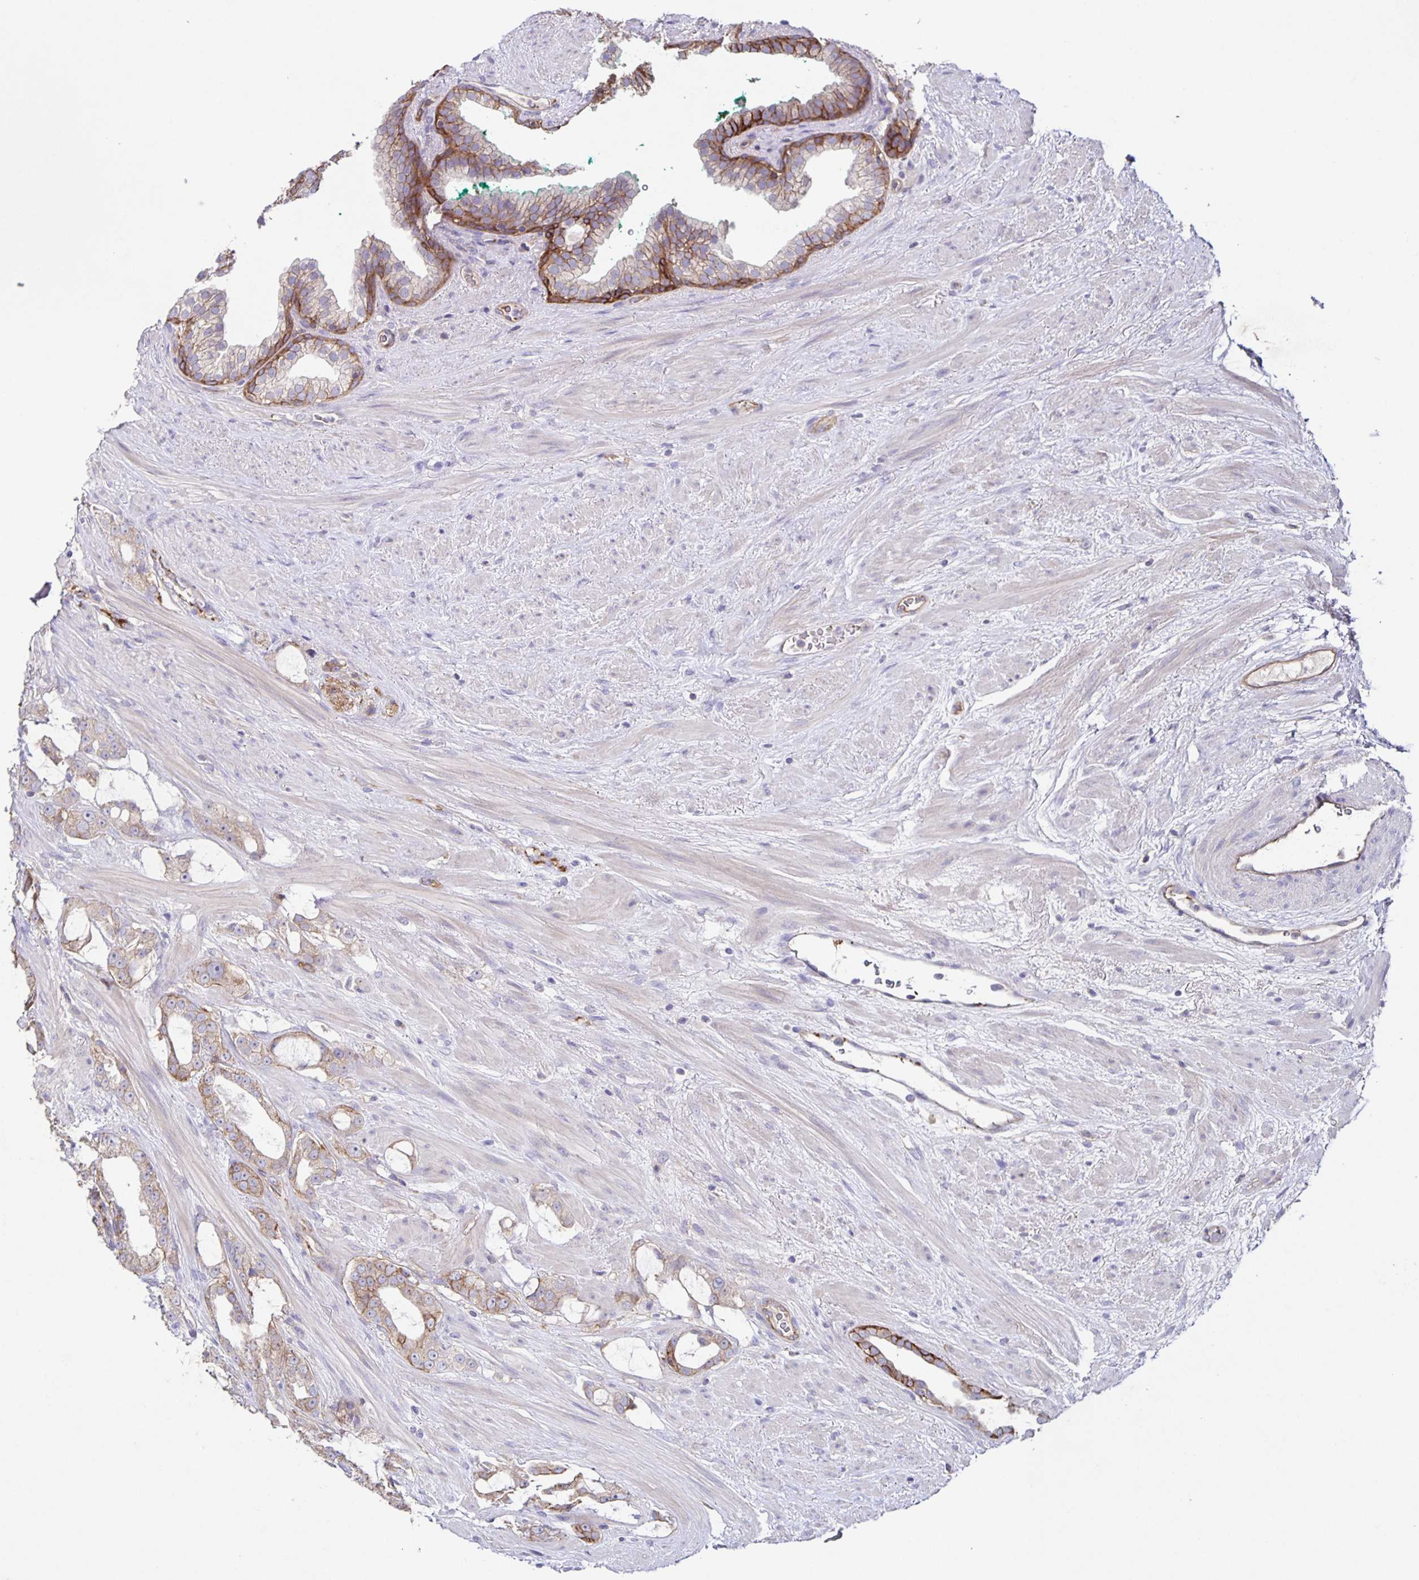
{"staining": {"intensity": "weak", "quantity": "25%-75%", "location": "cytoplasmic/membranous"}, "tissue": "prostate cancer", "cell_type": "Tumor cells", "image_type": "cancer", "snomed": [{"axis": "morphology", "description": "Adenocarcinoma, High grade"}, {"axis": "topography", "description": "Prostate"}], "caption": "High-grade adenocarcinoma (prostate) stained for a protein reveals weak cytoplasmic/membranous positivity in tumor cells. (DAB (3,3'-diaminobenzidine) IHC with brightfield microscopy, high magnification).", "gene": "ITGA2", "patient": {"sex": "male", "age": 65}}